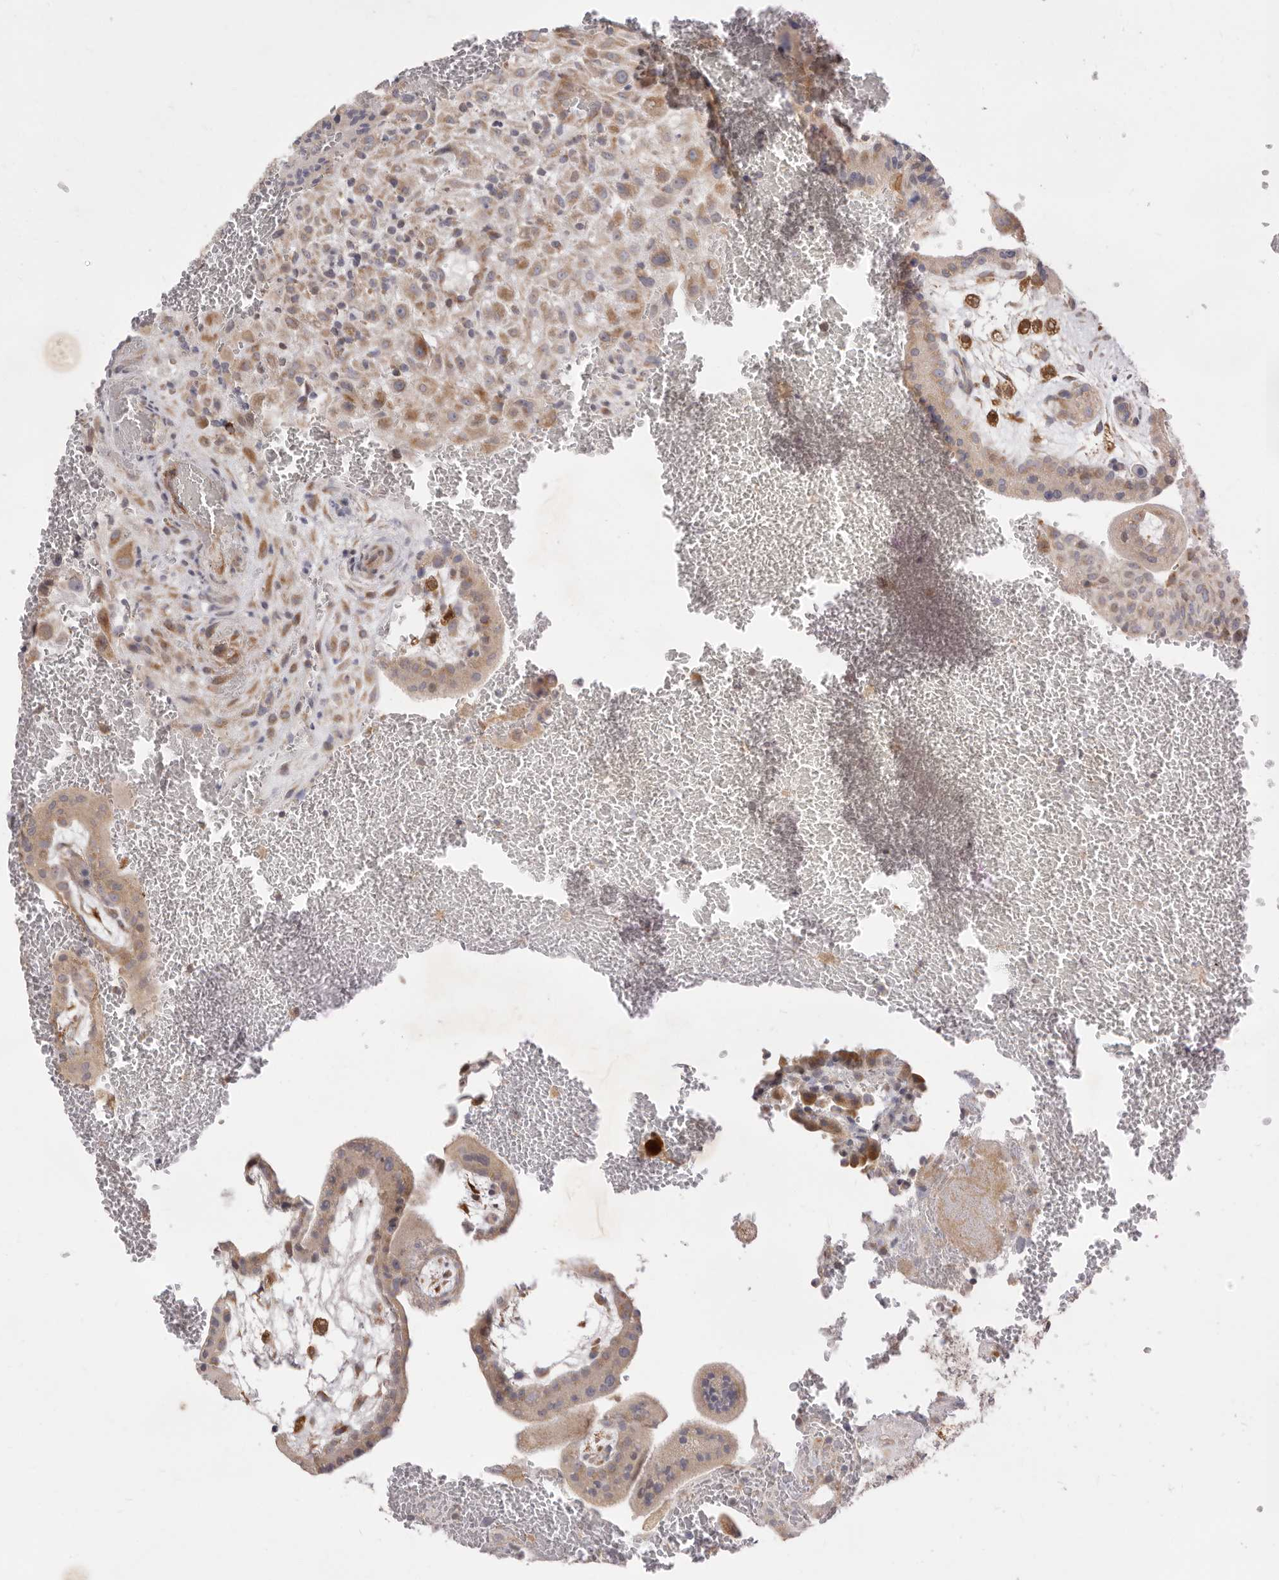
{"staining": {"intensity": "moderate", "quantity": "25%-75%", "location": "cytoplasmic/membranous"}, "tissue": "placenta", "cell_type": "Decidual cells", "image_type": "normal", "snomed": [{"axis": "morphology", "description": "Normal tissue, NOS"}, {"axis": "topography", "description": "Placenta"}], "caption": "About 25%-75% of decidual cells in unremarkable placenta display moderate cytoplasmic/membranous protein positivity as visualized by brown immunohistochemical staining.", "gene": "USH1C", "patient": {"sex": "female", "age": 35}}